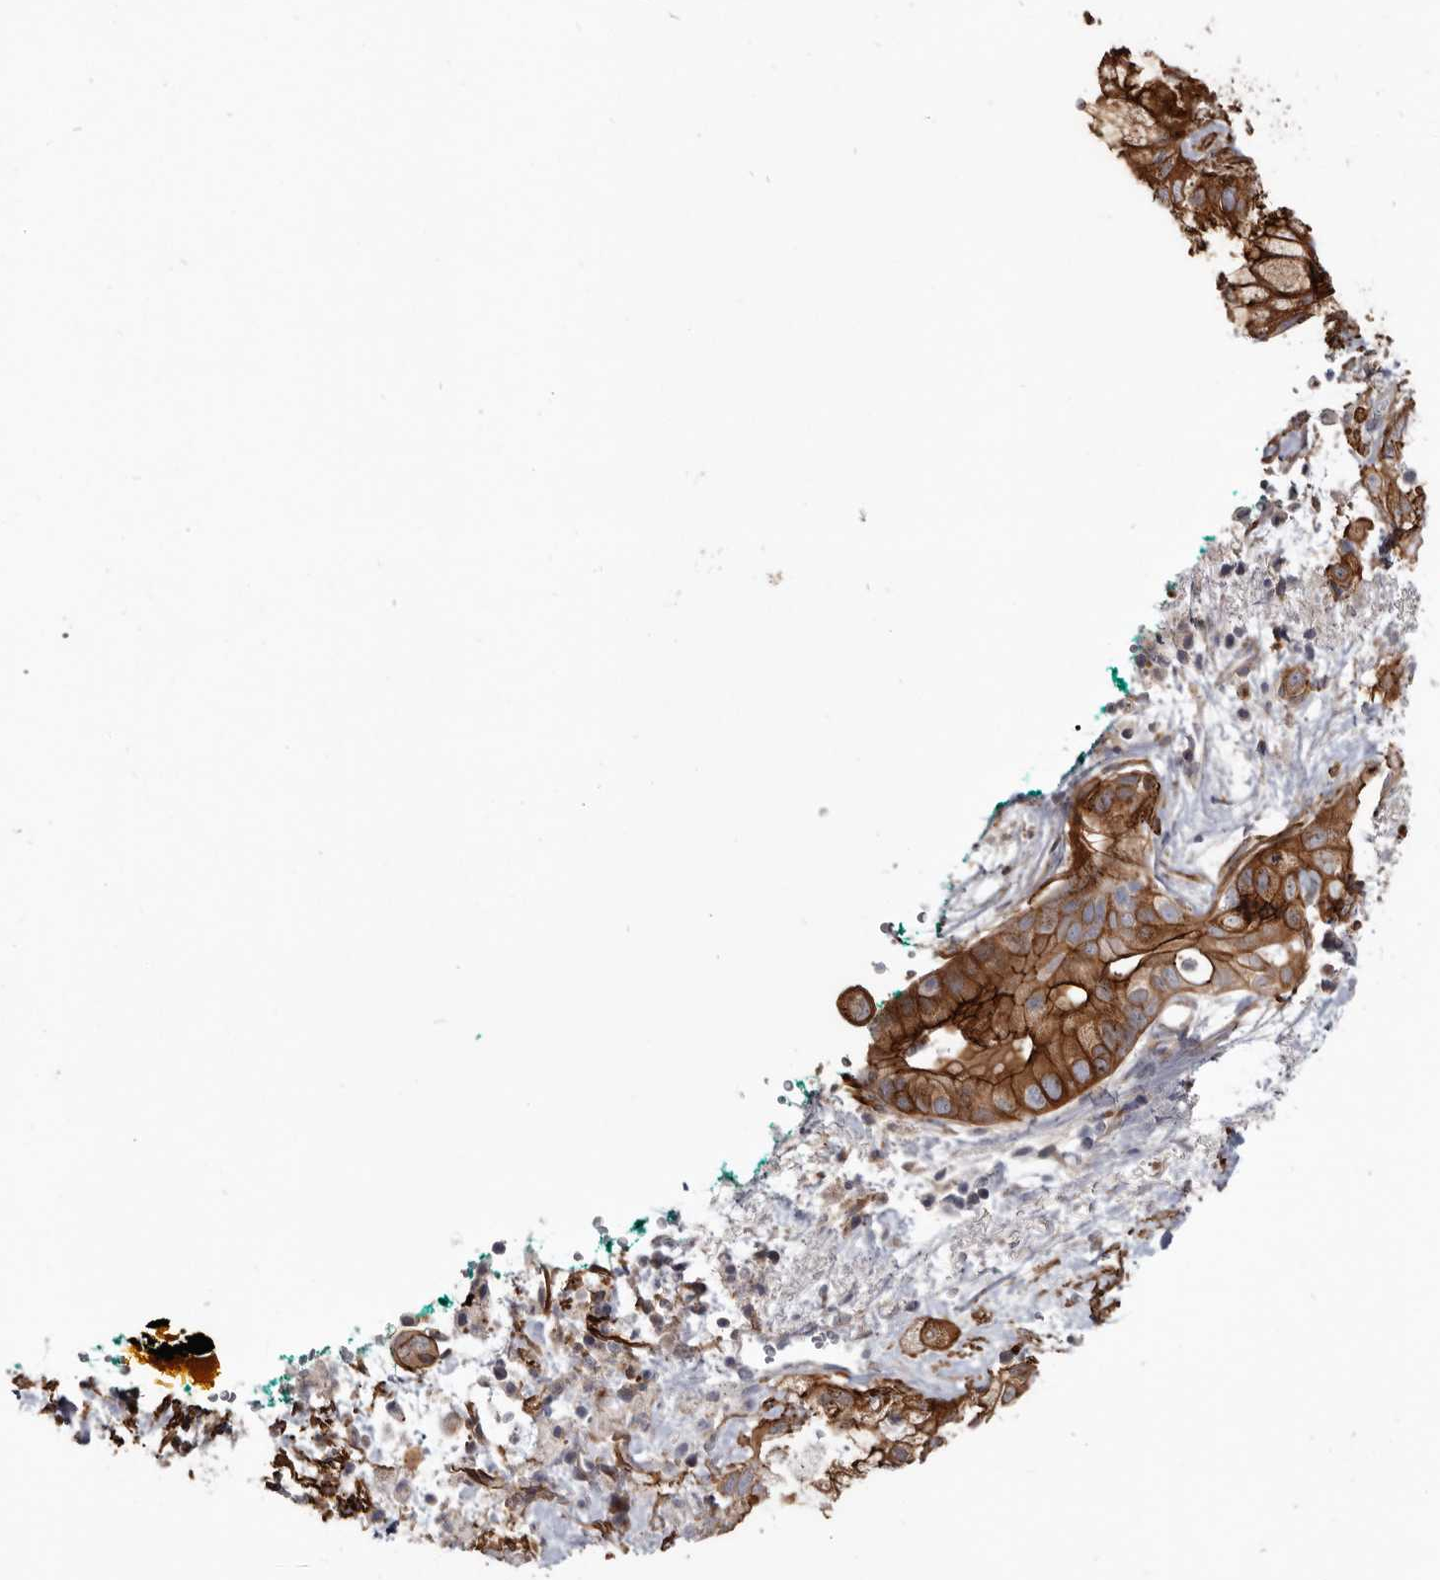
{"staining": {"intensity": "strong", "quantity": ">75%", "location": "cytoplasmic/membranous"}, "tissue": "pancreatic cancer", "cell_type": "Tumor cells", "image_type": "cancer", "snomed": [{"axis": "morphology", "description": "Adenocarcinoma, NOS"}, {"axis": "topography", "description": "Pancreas"}], "caption": "An IHC photomicrograph of tumor tissue is shown. Protein staining in brown shows strong cytoplasmic/membranous positivity in pancreatic cancer (adenocarcinoma) within tumor cells.", "gene": "CGN", "patient": {"sex": "male", "age": 53}}